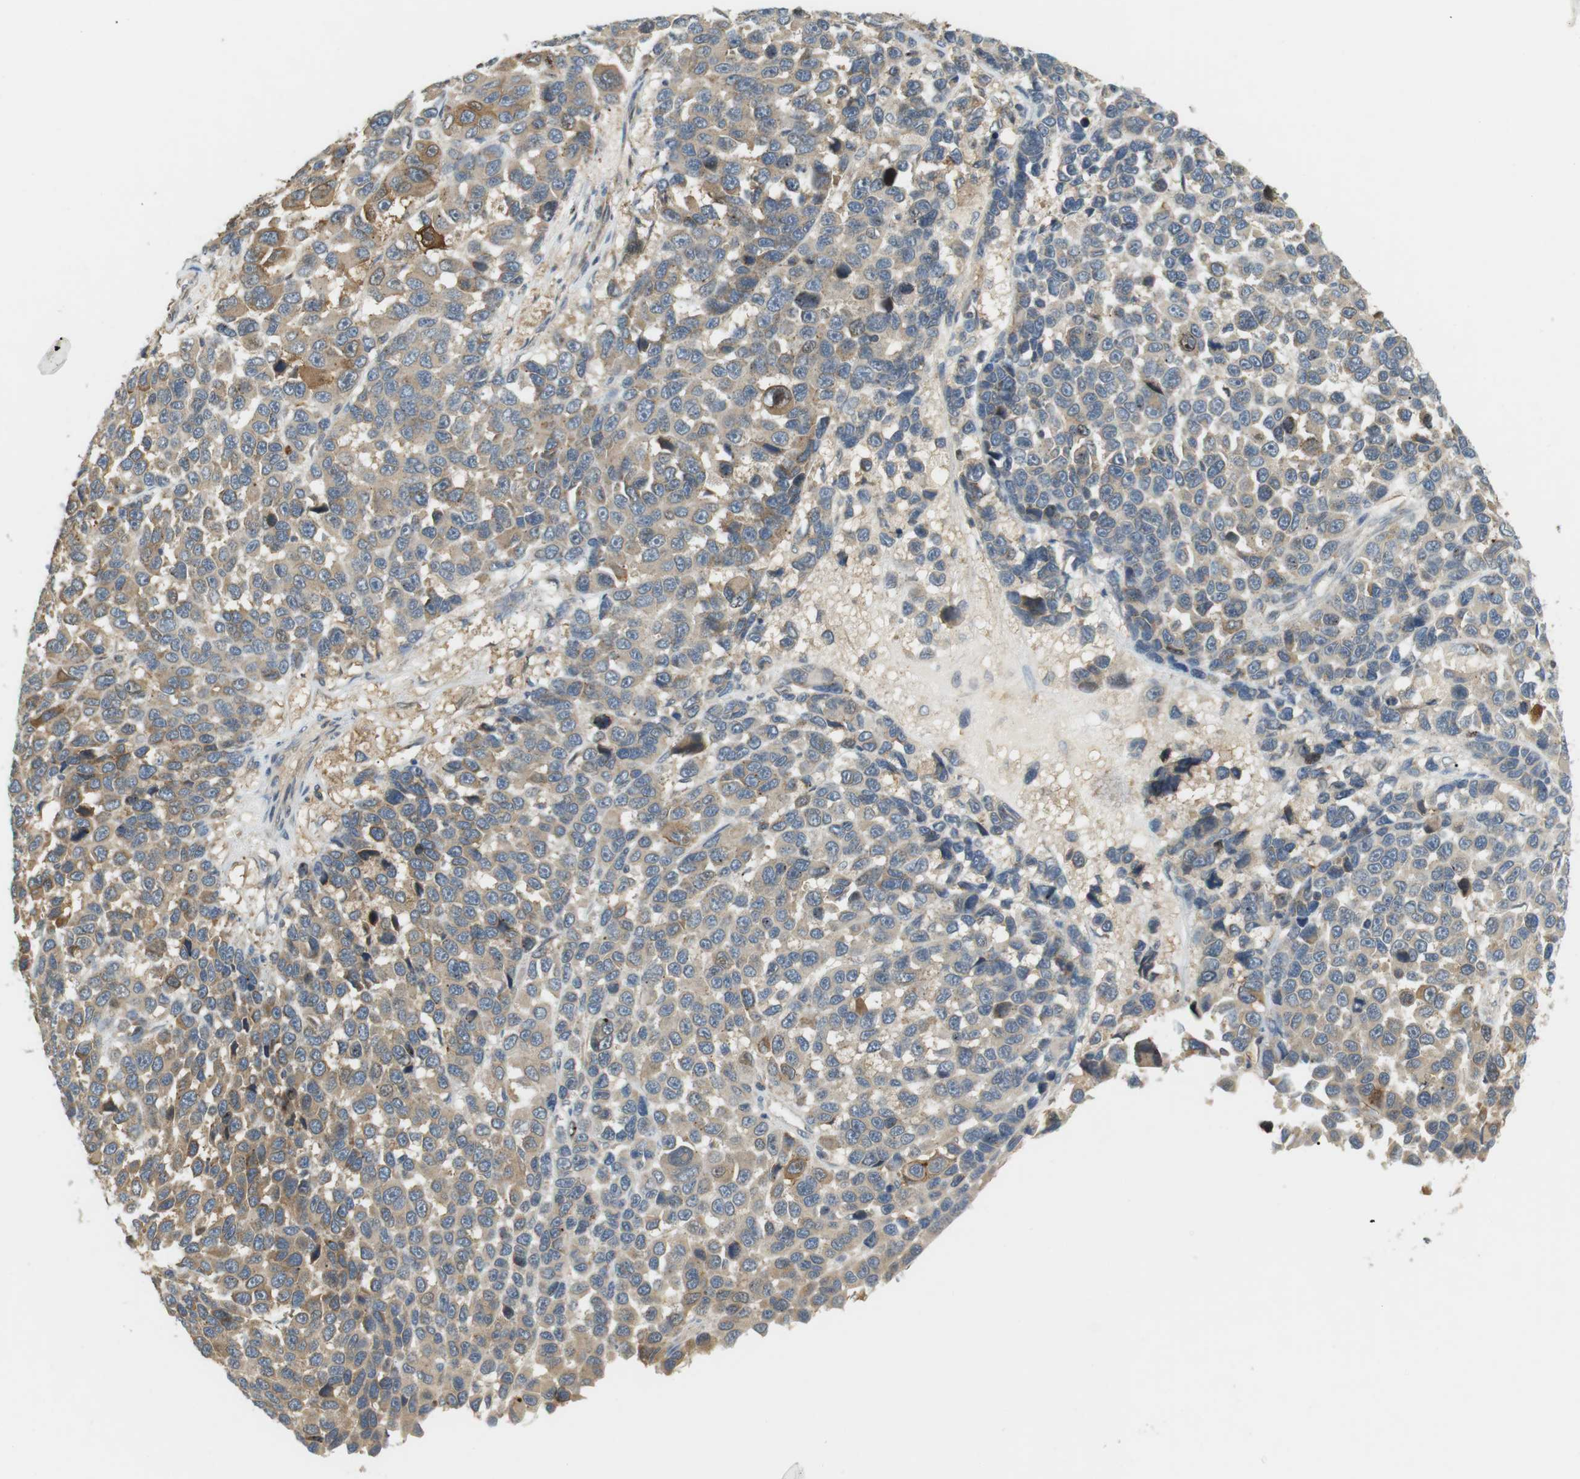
{"staining": {"intensity": "weak", "quantity": ">75%", "location": "cytoplasmic/membranous"}, "tissue": "melanoma", "cell_type": "Tumor cells", "image_type": "cancer", "snomed": [{"axis": "morphology", "description": "Malignant melanoma, NOS"}, {"axis": "topography", "description": "Skin"}], "caption": "An IHC micrograph of tumor tissue is shown. Protein staining in brown labels weak cytoplasmic/membranous positivity in melanoma within tumor cells.", "gene": "P2RY1", "patient": {"sex": "male", "age": 53}}